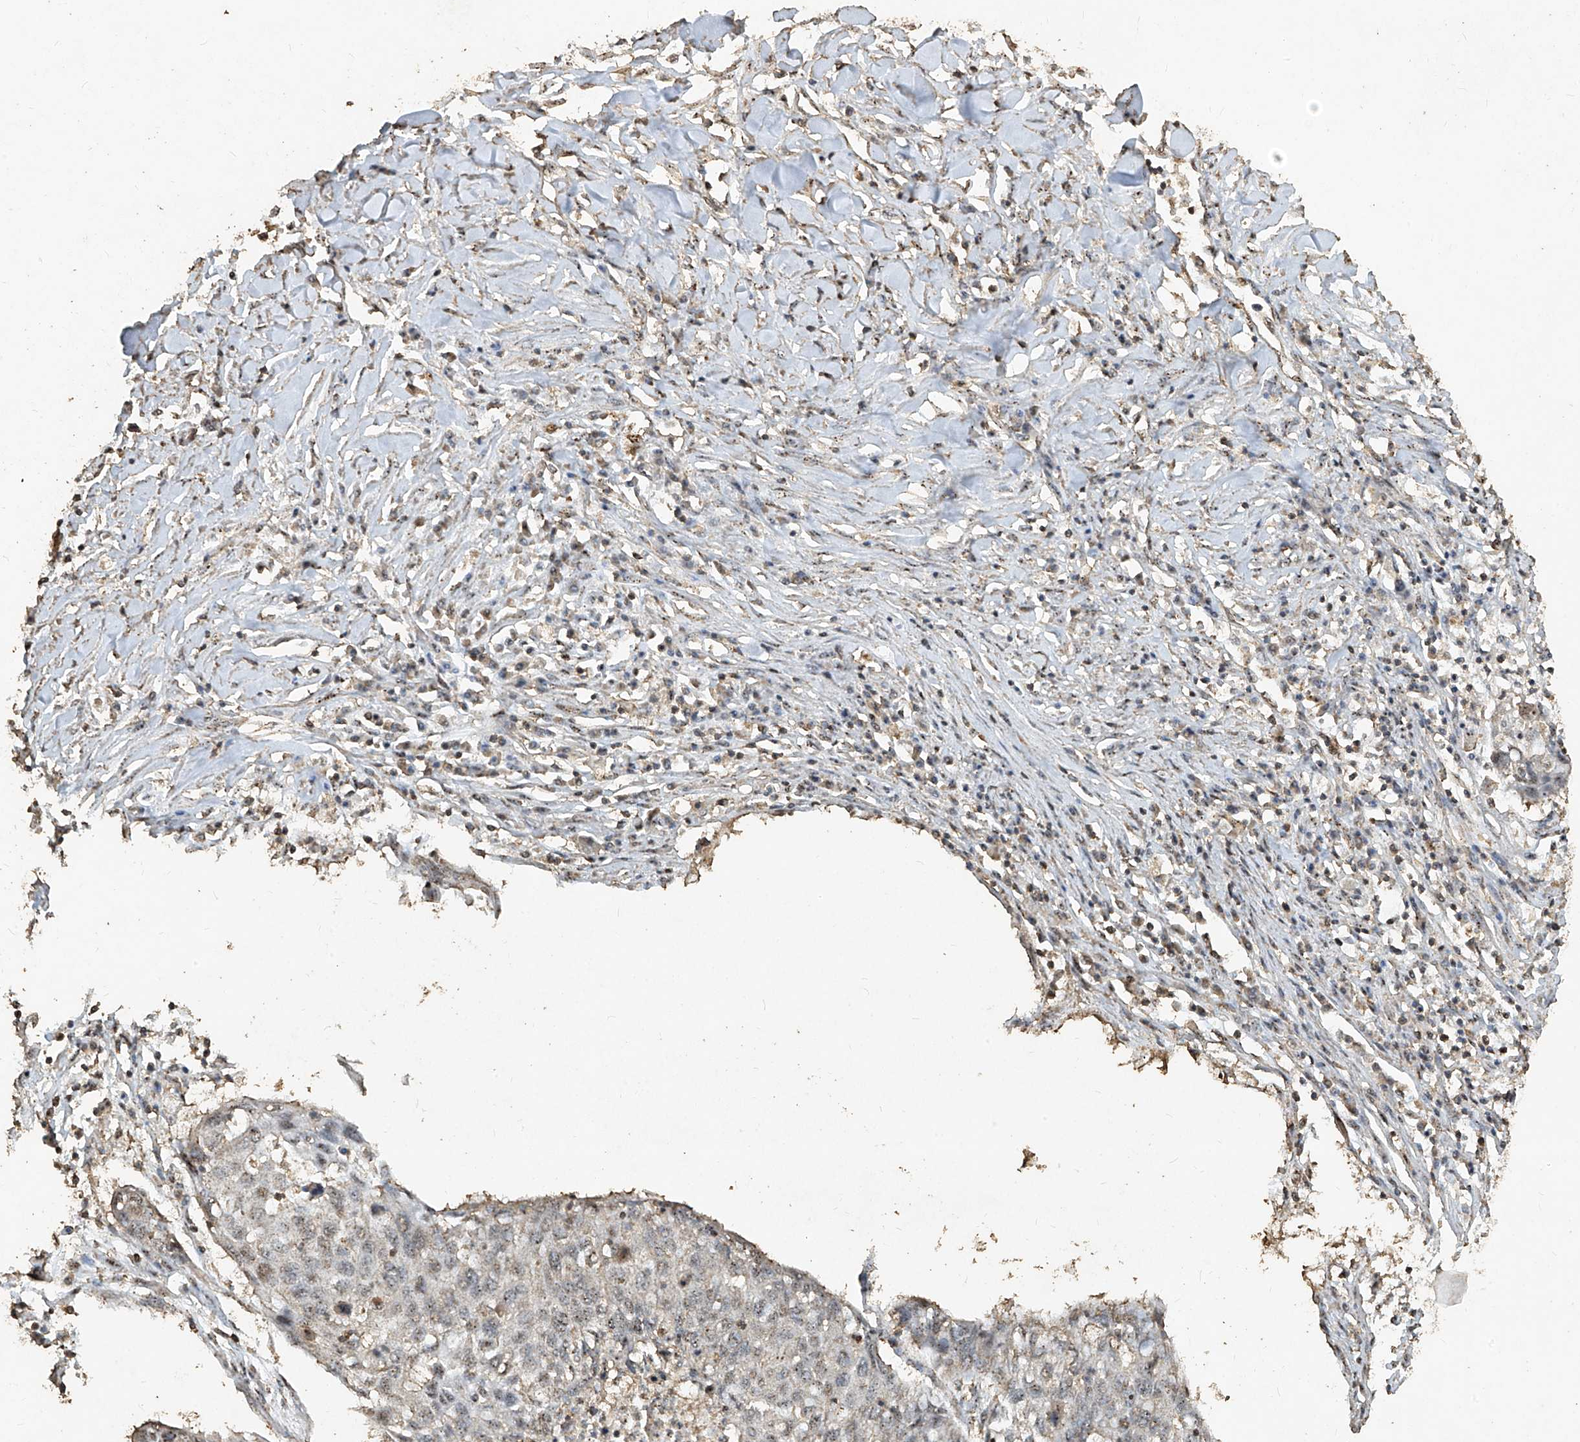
{"staining": {"intensity": "weak", "quantity": "25%-75%", "location": "nuclear"}, "tissue": "lung cancer", "cell_type": "Tumor cells", "image_type": "cancer", "snomed": [{"axis": "morphology", "description": "Squamous cell carcinoma, NOS"}, {"axis": "topography", "description": "Lung"}], "caption": "Protein staining of lung cancer (squamous cell carcinoma) tissue shows weak nuclear staining in about 25%-75% of tumor cells. The staining is performed using DAB brown chromogen to label protein expression. The nuclei are counter-stained blue using hematoxylin.", "gene": "ERBB3", "patient": {"sex": "female", "age": 63}}